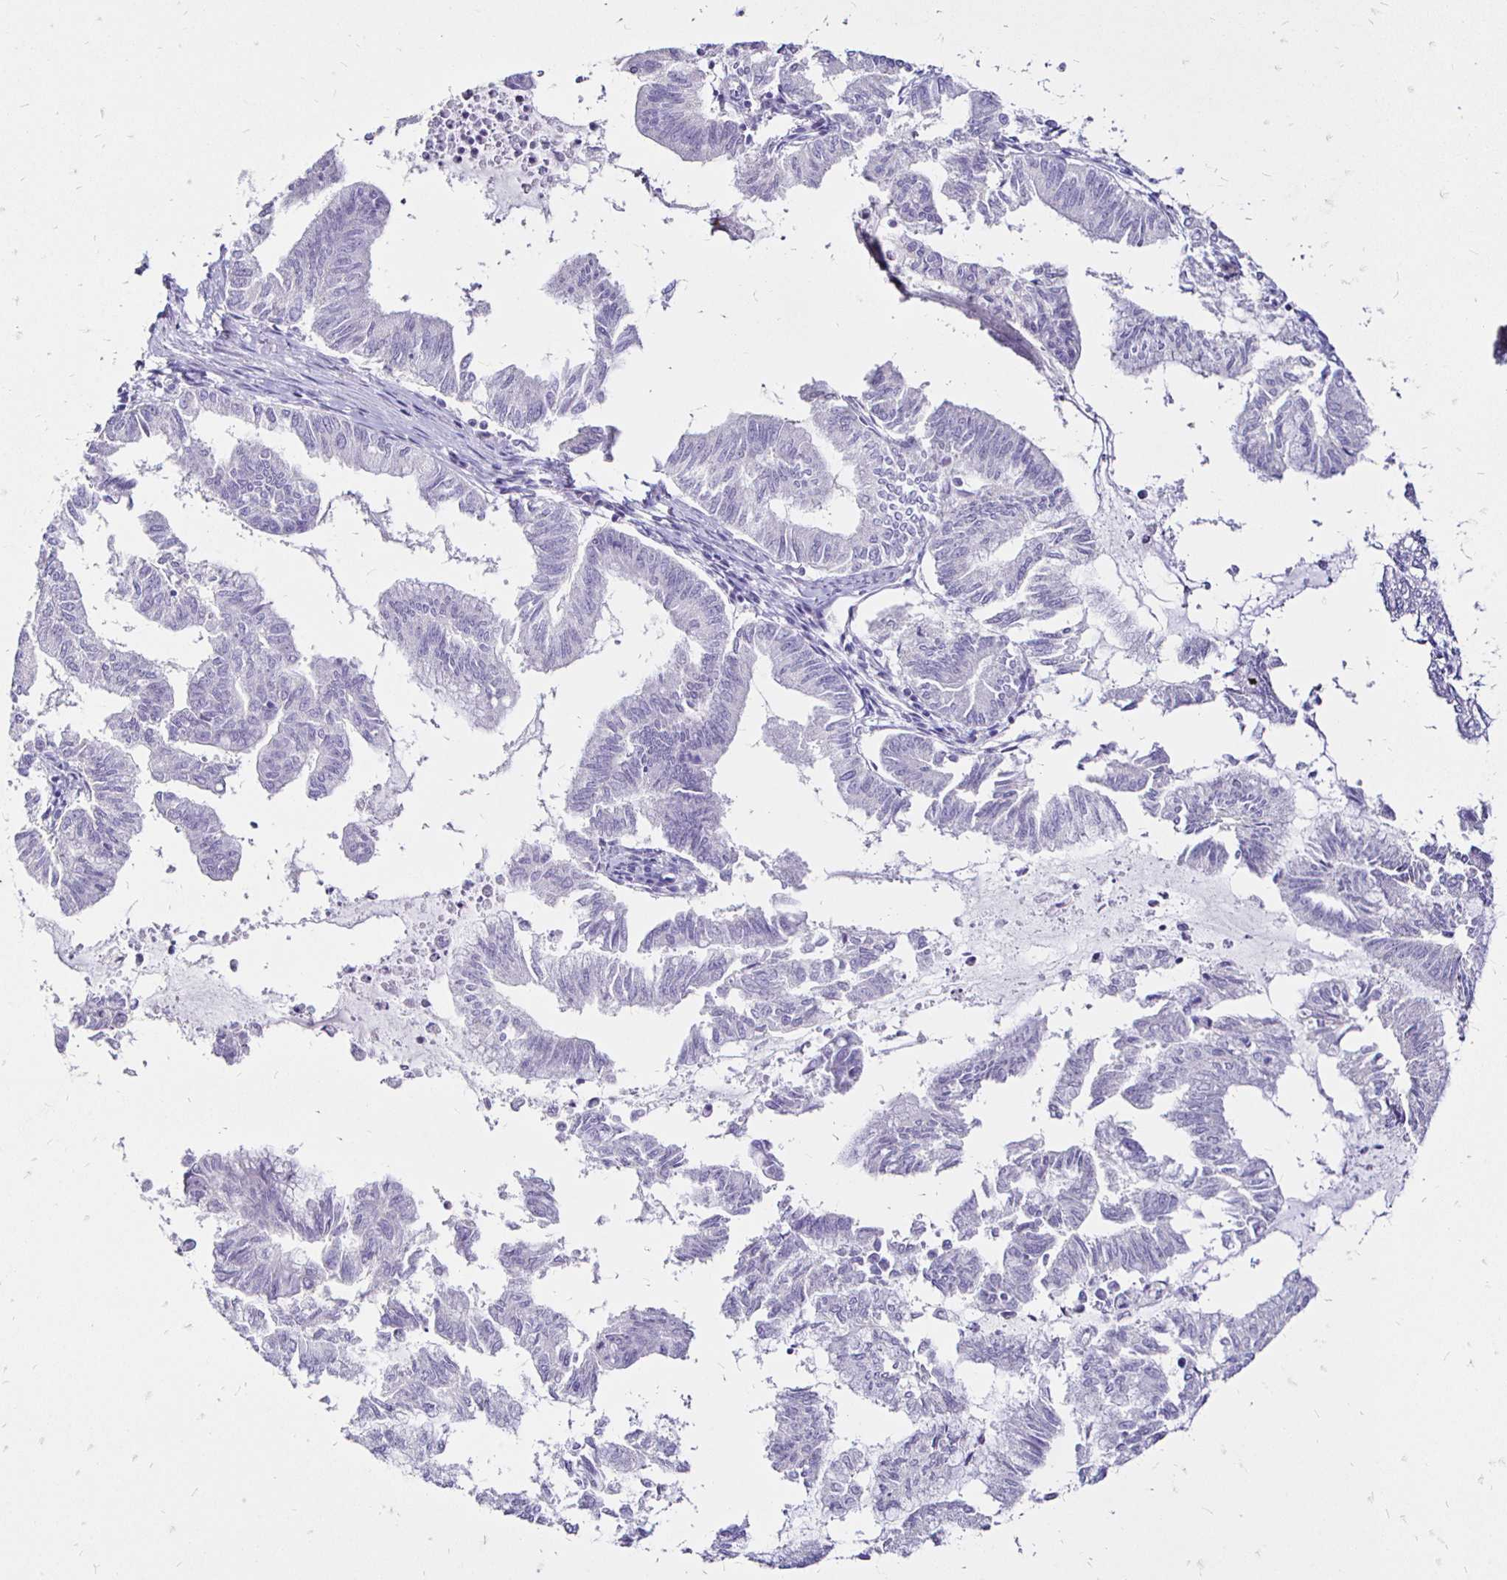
{"staining": {"intensity": "negative", "quantity": "none", "location": "none"}, "tissue": "endometrial cancer", "cell_type": "Tumor cells", "image_type": "cancer", "snomed": [{"axis": "morphology", "description": "Adenocarcinoma, NOS"}, {"axis": "topography", "description": "Endometrium"}], "caption": "An IHC histopathology image of adenocarcinoma (endometrial) is shown. There is no staining in tumor cells of adenocarcinoma (endometrial).", "gene": "IRGC", "patient": {"sex": "female", "age": 79}}